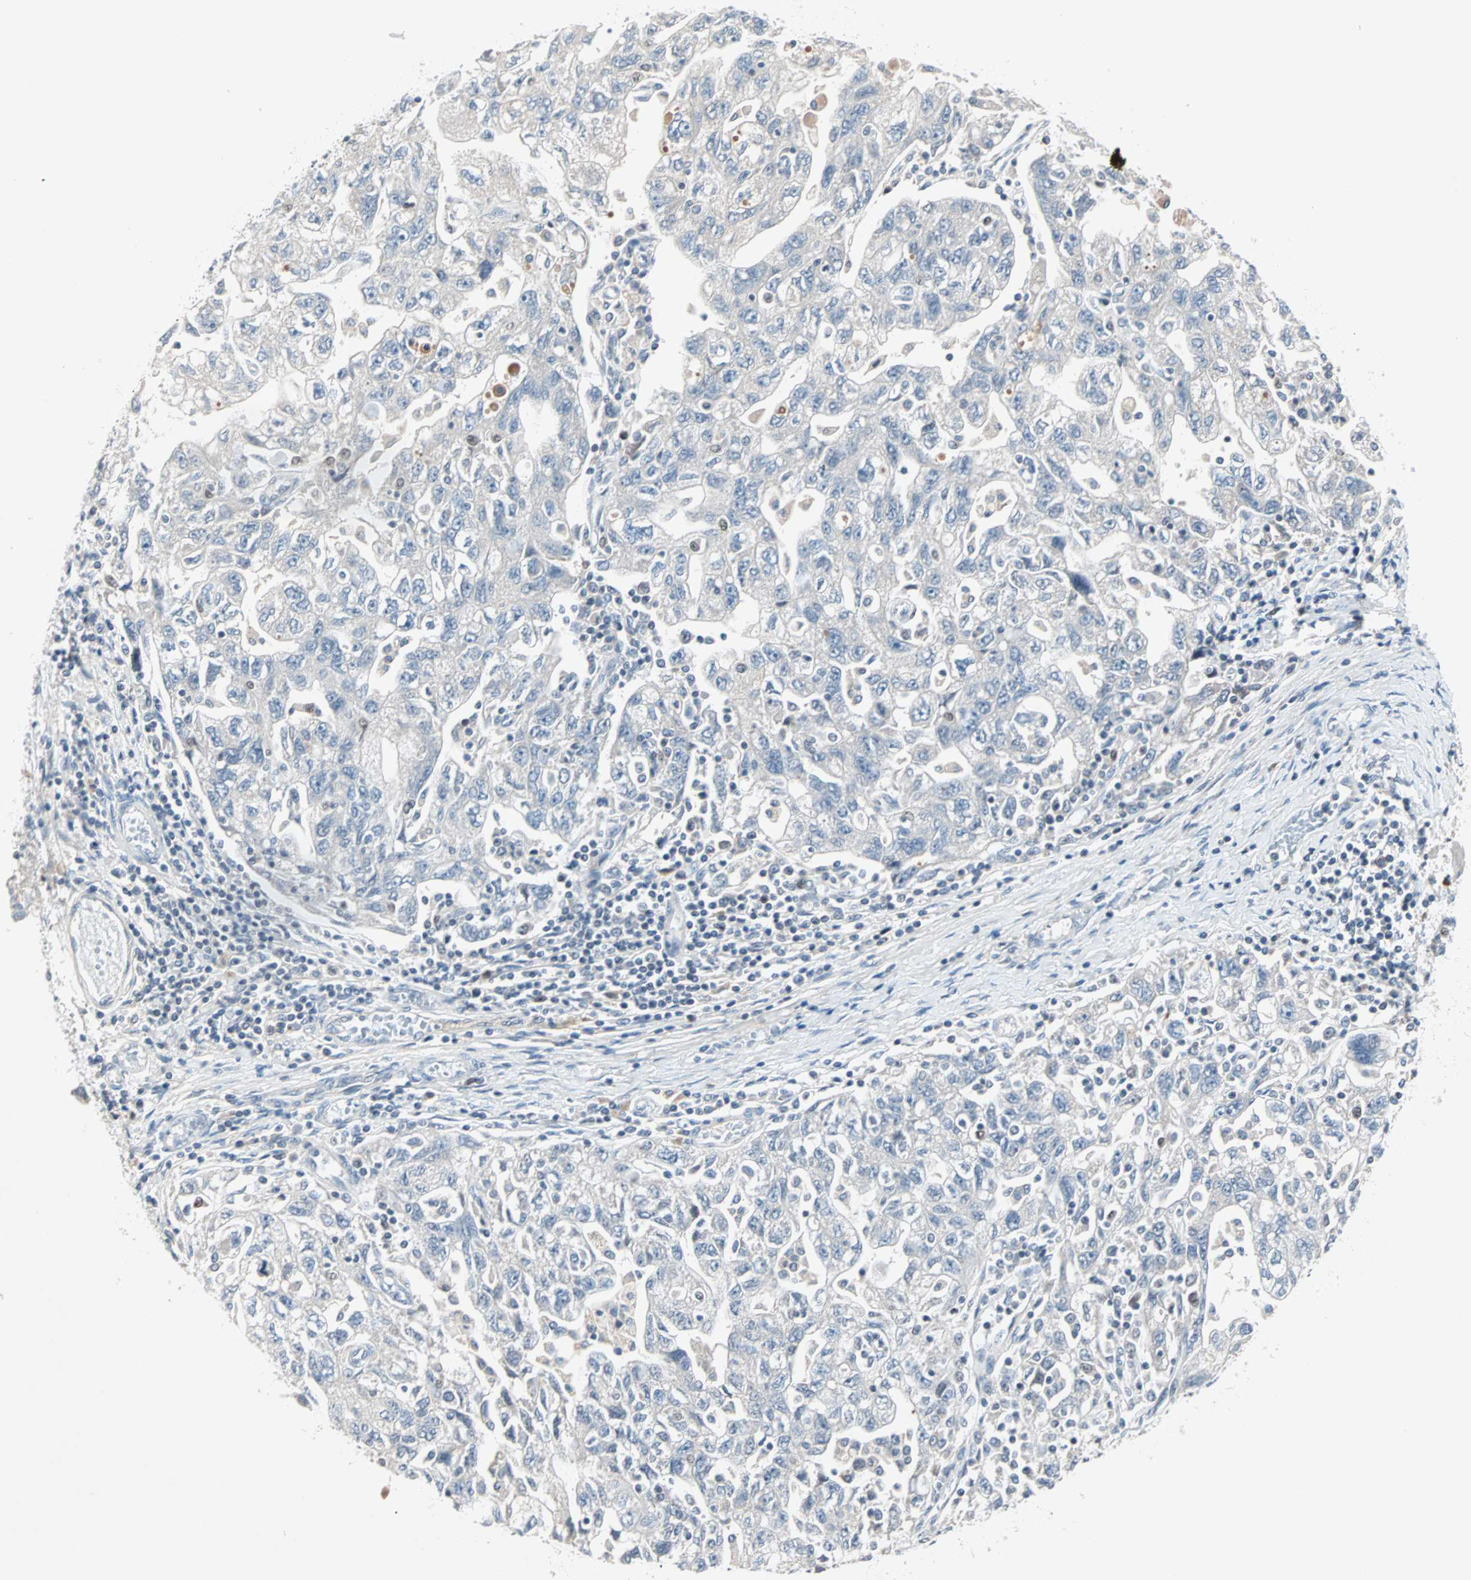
{"staining": {"intensity": "negative", "quantity": "none", "location": "none"}, "tissue": "ovarian cancer", "cell_type": "Tumor cells", "image_type": "cancer", "snomed": [{"axis": "morphology", "description": "Carcinoma, NOS"}, {"axis": "morphology", "description": "Cystadenocarcinoma, serous, NOS"}, {"axis": "topography", "description": "Ovary"}], "caption": "An IHC histopathology image of ovarian cancer is shown. There is no staining in tumor cells of ovarian cancer.", "gene": "CCNE2", "patient": {"sex": "female", "age": 69}}